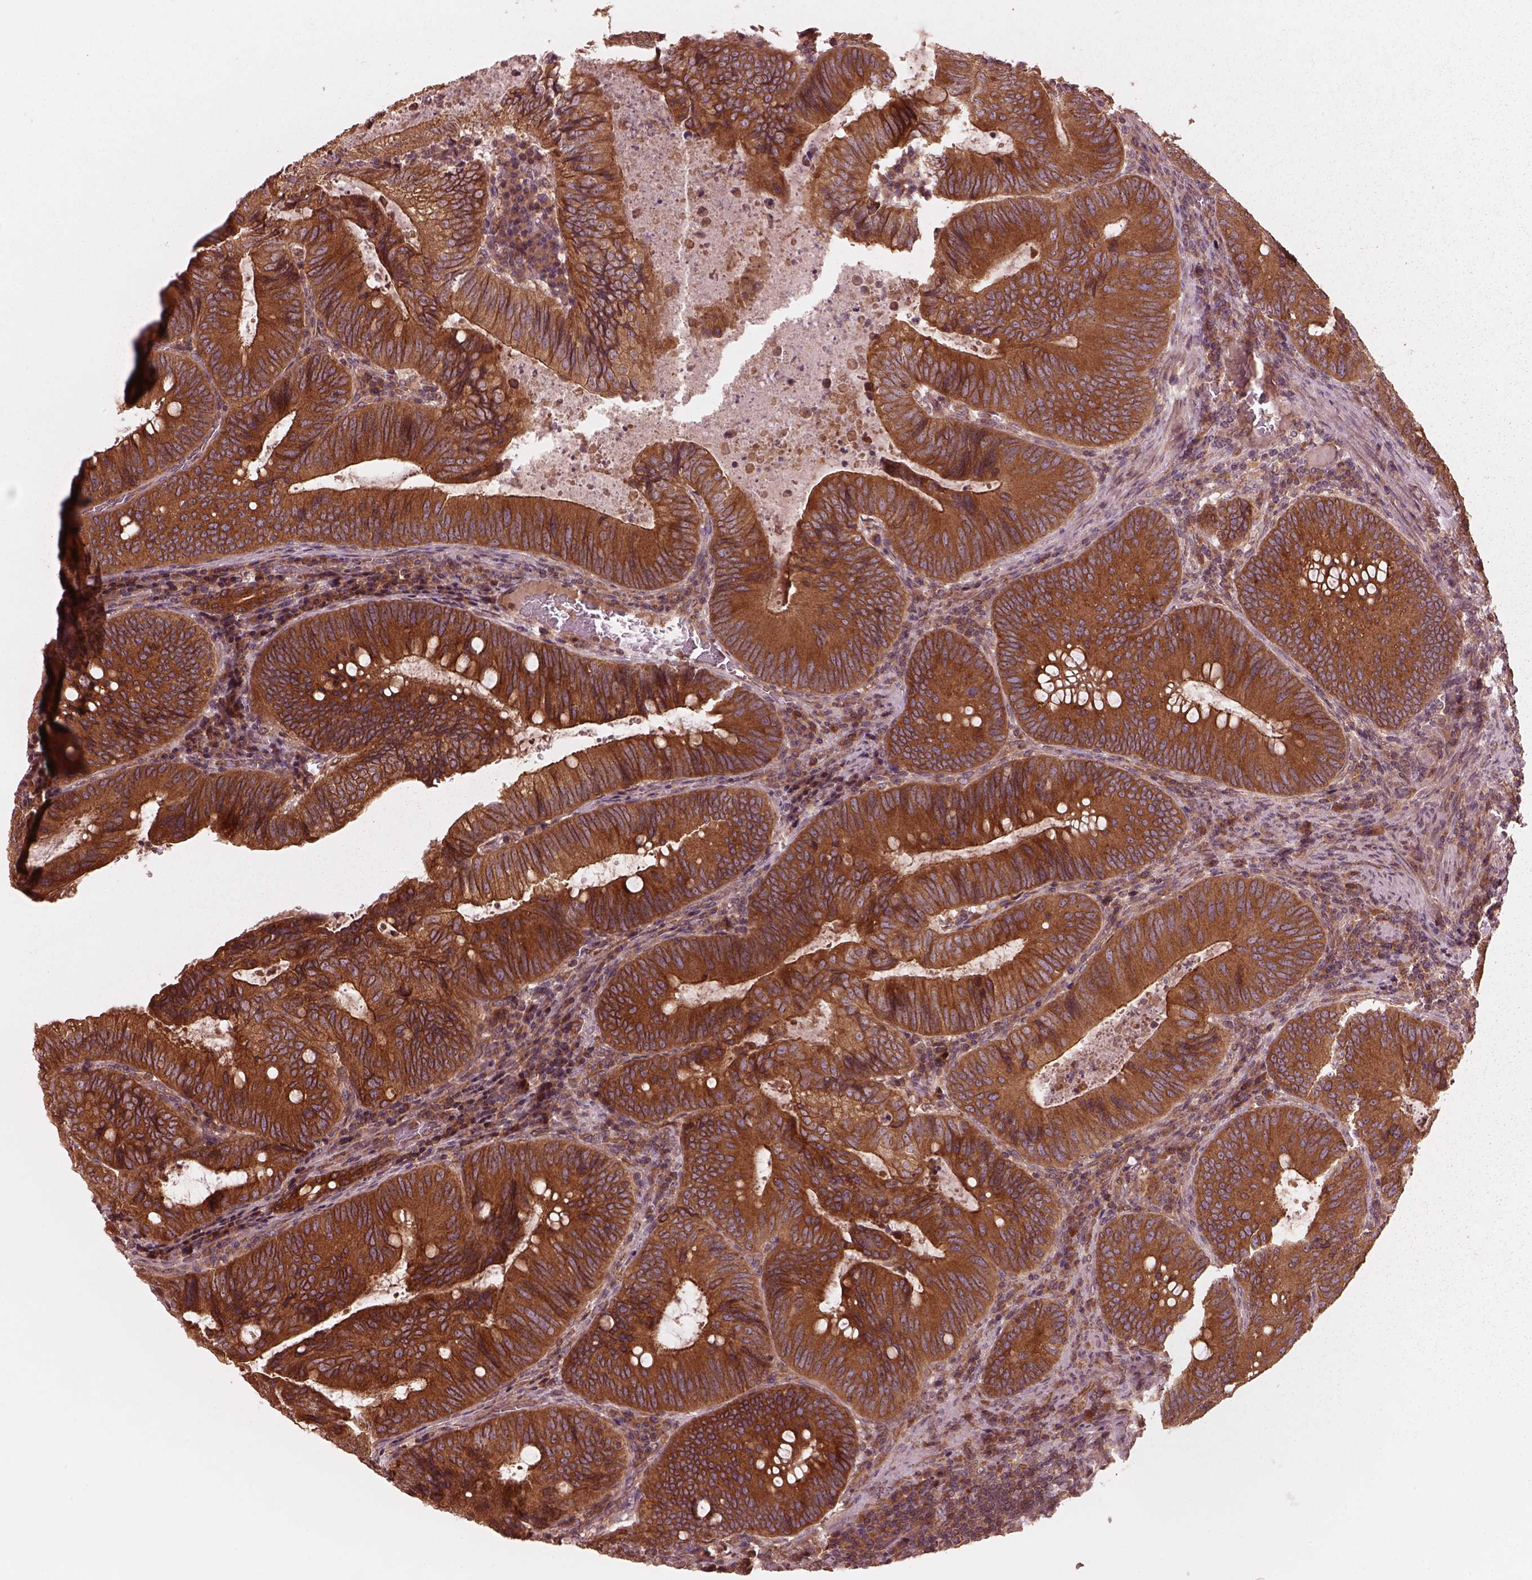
{"staining": {"intensity": "strong", "quantity": ">75%", "location": "cytoplasmic/membranous"}, "tissue": "colorectal cancer", "cell_type": "Tumor cells", "image_type": "cancer", "snomed": [{"axis": "morphology", "description": "Adenocarcinoma, NOS"}, {"axis": "topography", "description": "Colon"}], "caption": "Colorectal adenocarcinoma stained with a brown dye shows strong cytoplasmic/membranous positive expression in about >75% of tumor cells.", "gene": "PIK3R2", "patient": {"sex": "male", "age": 67}}